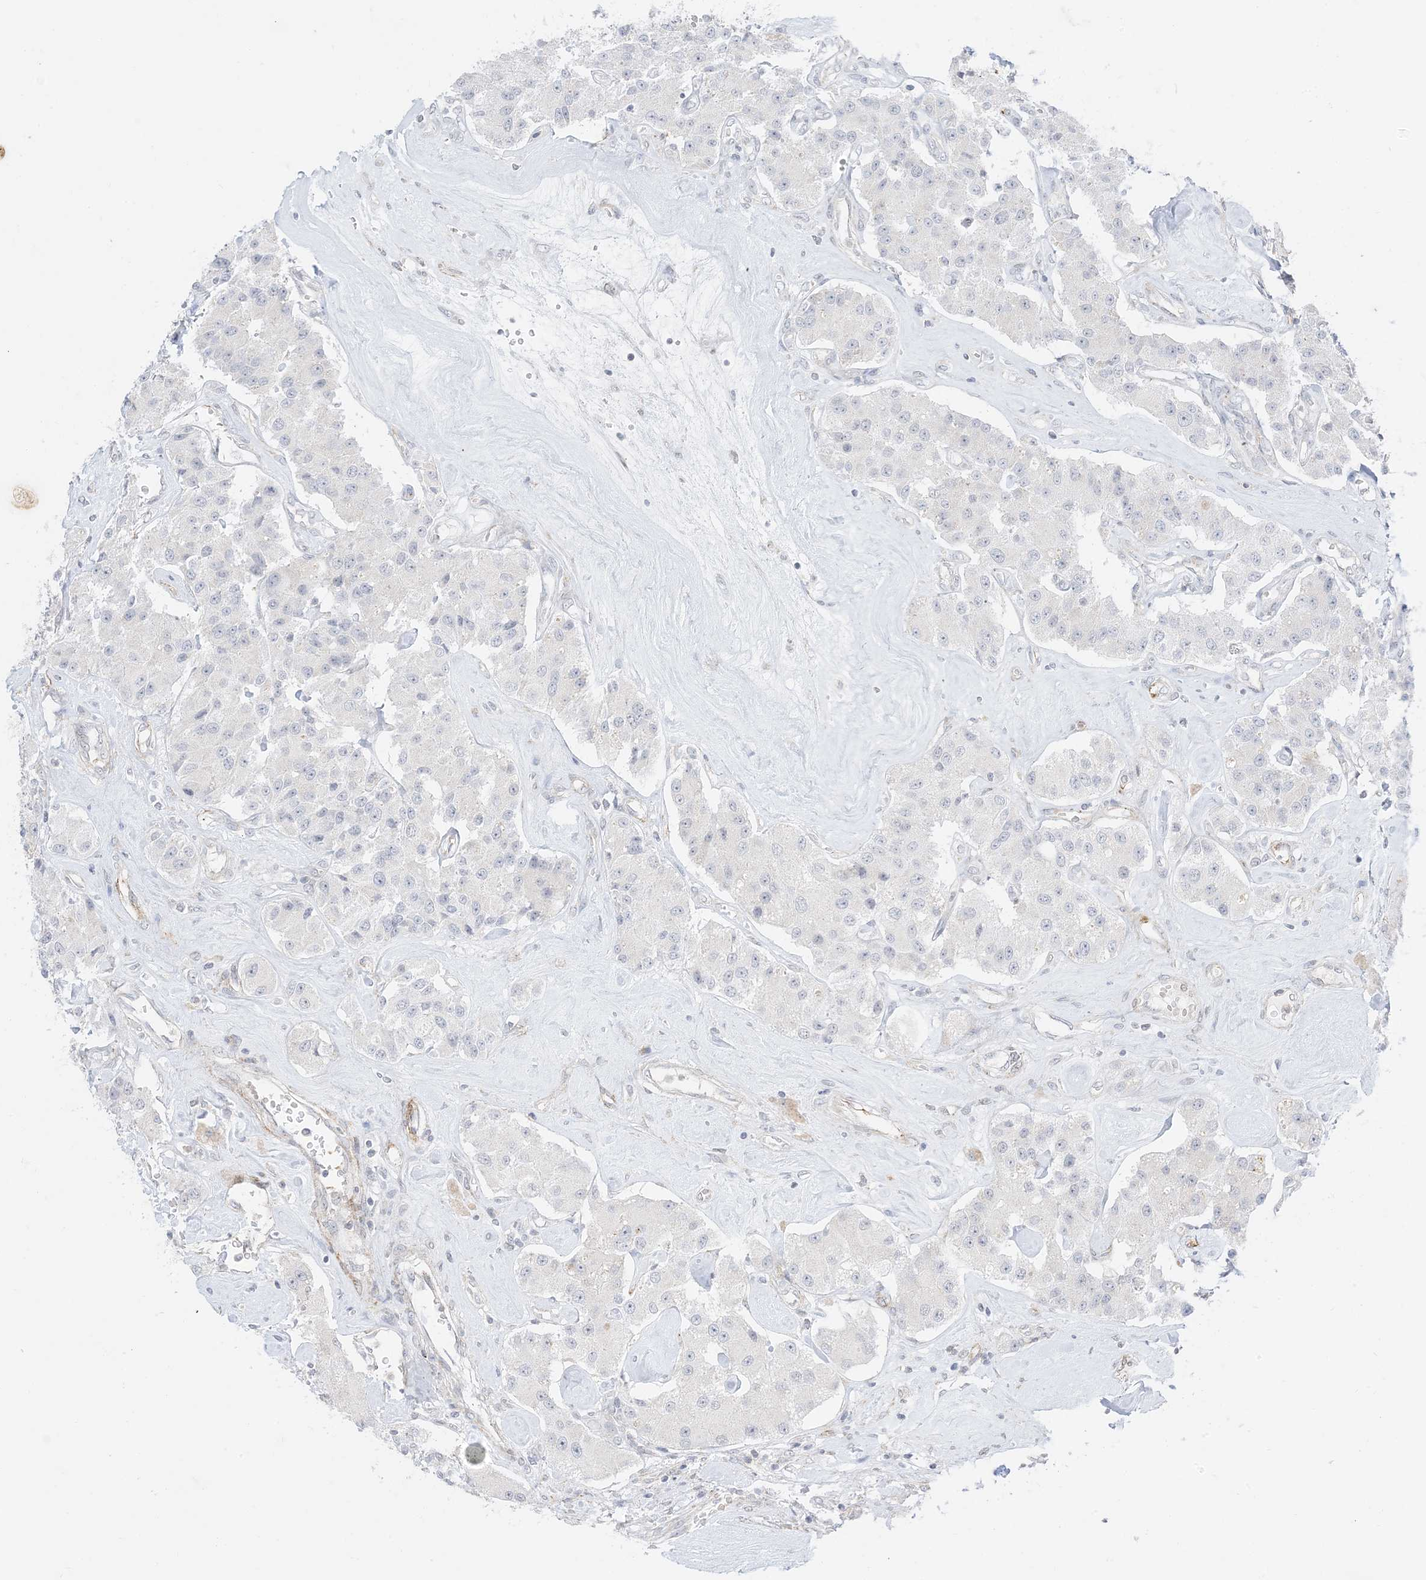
{"staining": {"intensity": "negative", "quantity": "none", "location": "none"}, "tissue": "carcinoid", "cell_type": "Tumor cells", "image_type": "cancer", "snomed": [{"axis": "morphology", "description": "Carcinoid, malignant, NOS"}, {"axis": "topography", "description": "Pancreas"}], "caption": "DAB immunohistochemical staining of human malignant carcinoid exhibits no significant expression in tumor cells.", "gene": "RAC1", "patient": {"sex": "male", "age": 41}}